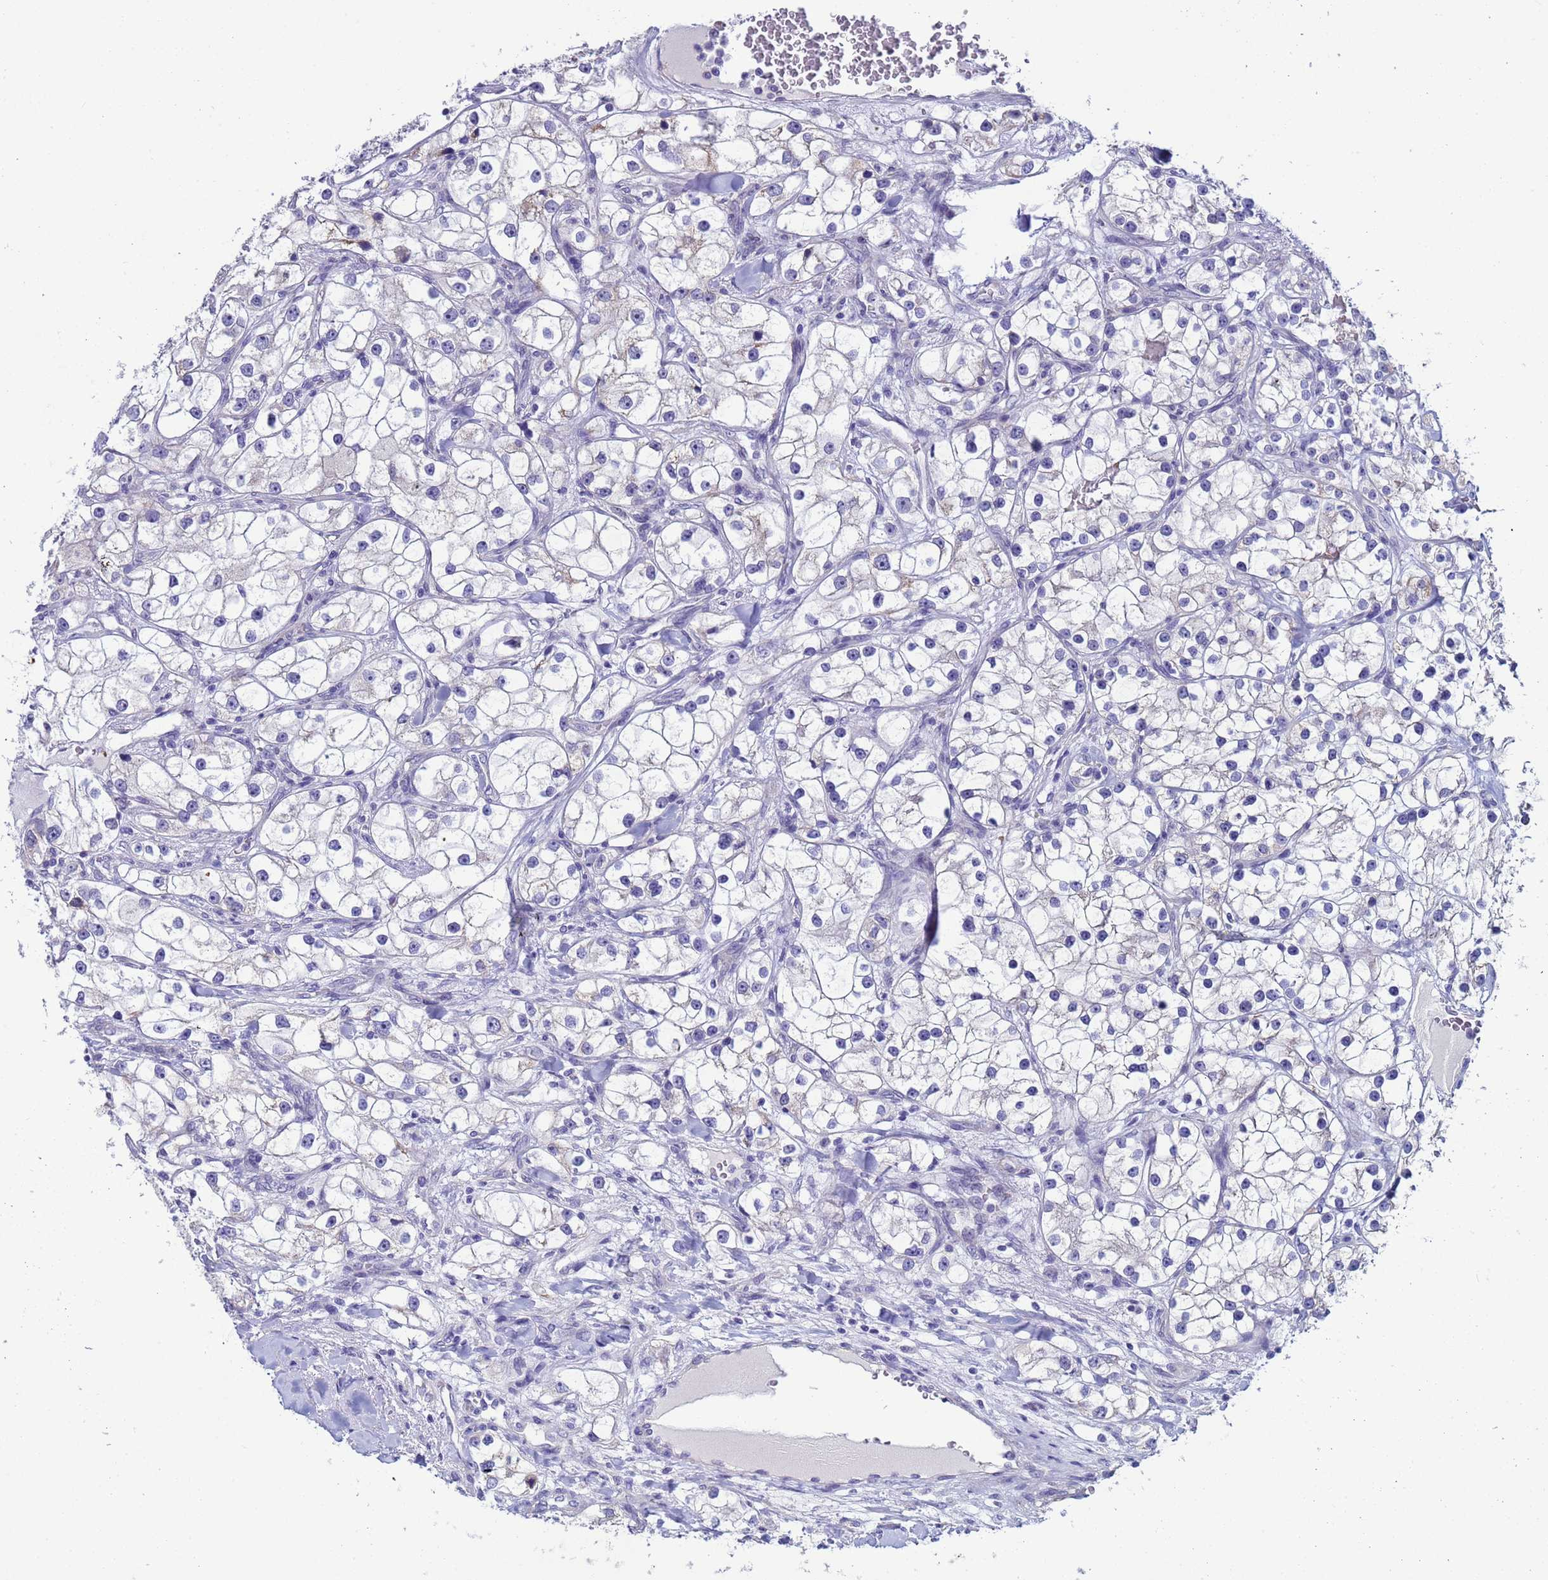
{"staining": {"intensity": "negative", "quantity": "none", "location": "none"}, "tissue": "renal cancer", "cell_type": "Tumor cells", "image_type": "cancer", "snomed": [{"axis": "morphology", "description": "Adenocarcinoma, NOS"}, {"axis": "topography", "description": "Kidney"}], "caption": "DAB immunohistochemical staining of adenocarcinoma (renal) shows no significant expression in tumor cells.", "gene": "CLHC1", "patient": {"sex": "male", "age": 77}}